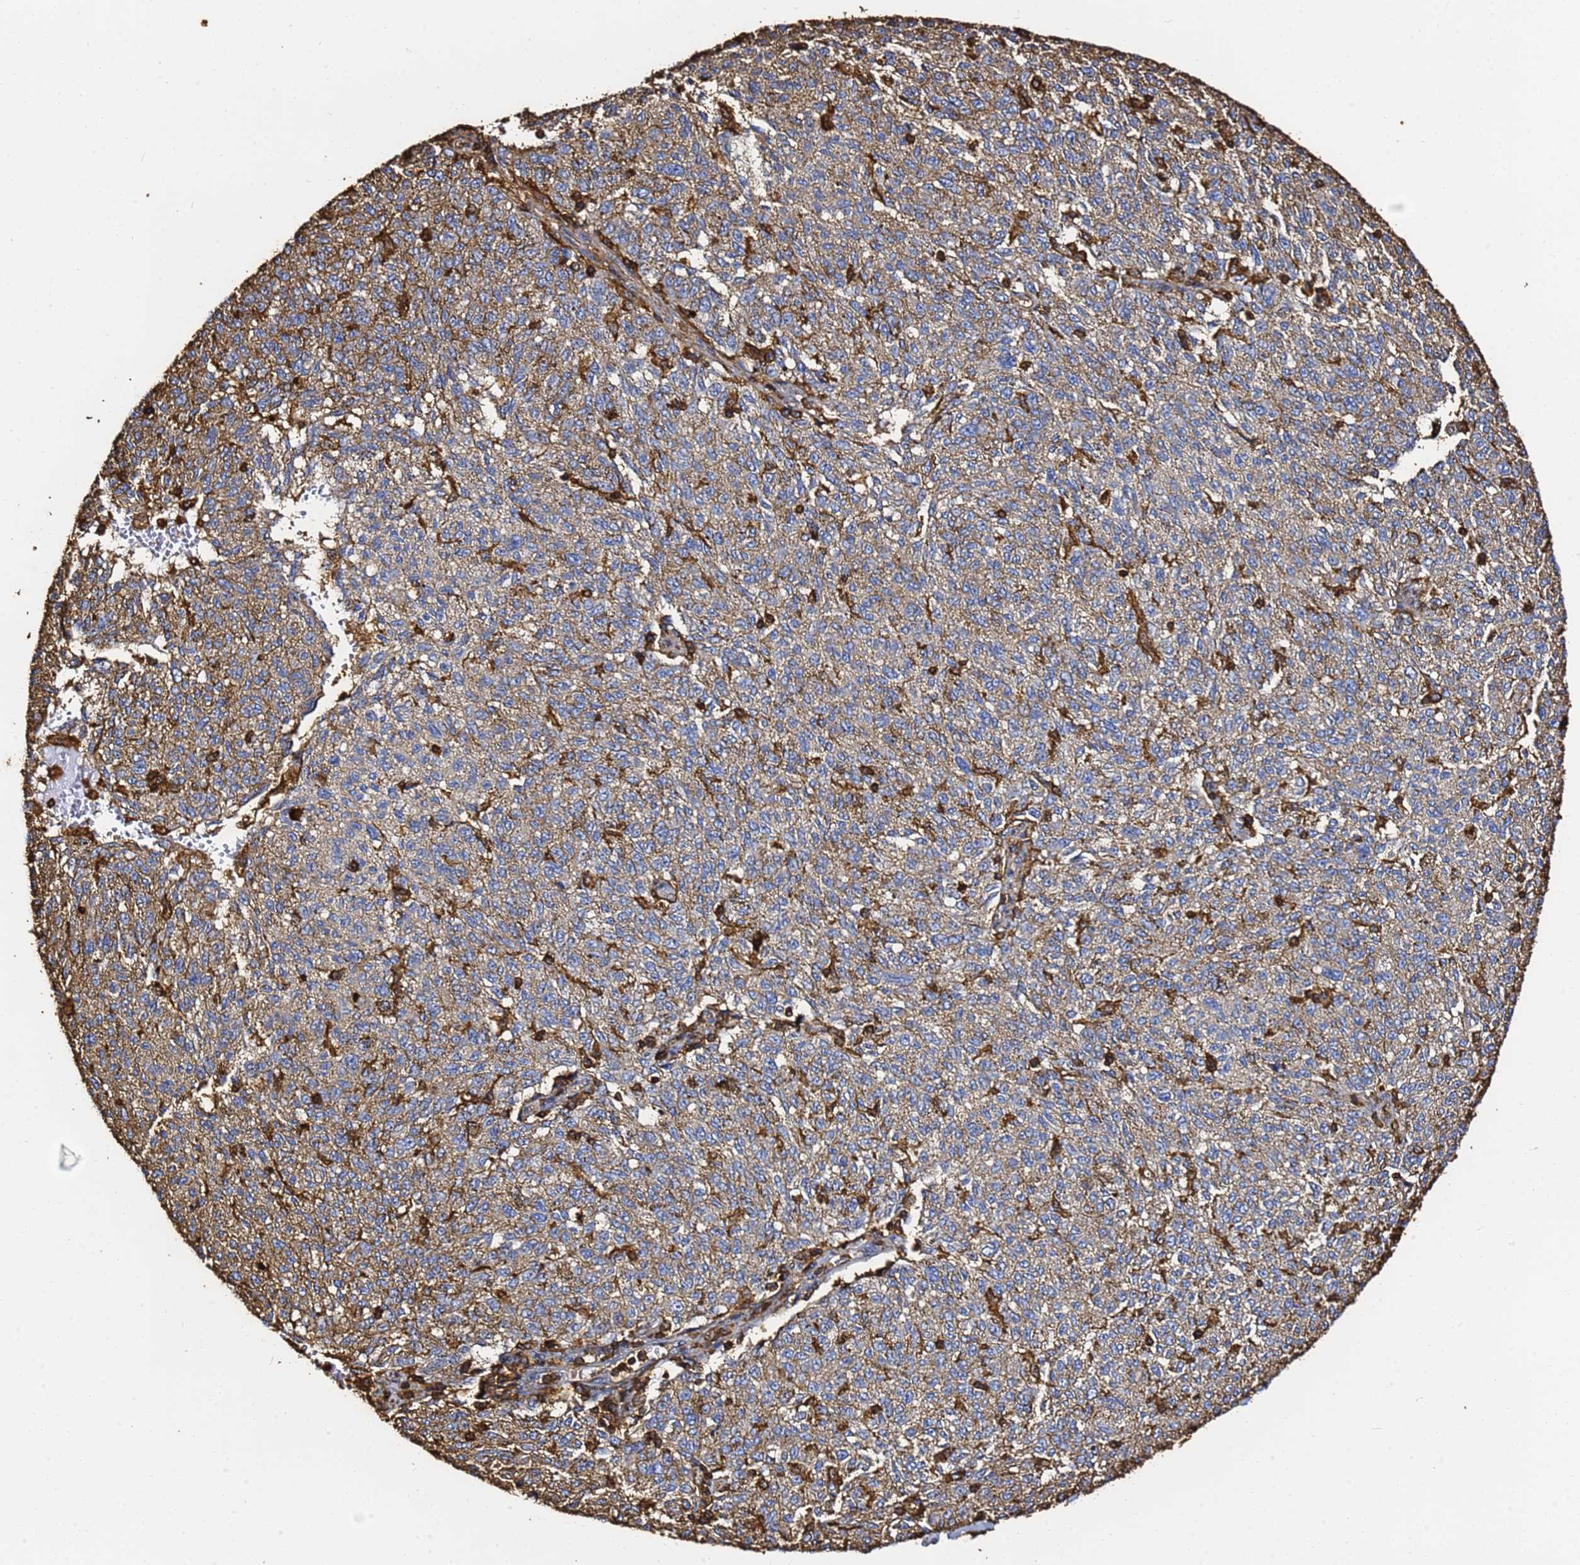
{"staining": {"intensity": "weak", "quantity": "25%-75%", "location": "cytoplasmic/membranous"}, "tissue": "melanoma", "cell_type": "Tumor cells", "image_type": "cancer", "snomed": [{"axis": "morphology", "description": "Malignant melanoma, NOS"}, {"axis": "topography", "description": "Skin"}], "caption": "The histopathology image exhibits immunohistochemical staining of malignant melanoma. There is weak cytoplasmic/membranous positivity is appreciated in approximately 25%-75% of tumor cells.", "gene": "ACTB", "patient": {"sex": "female", "age": 72}}